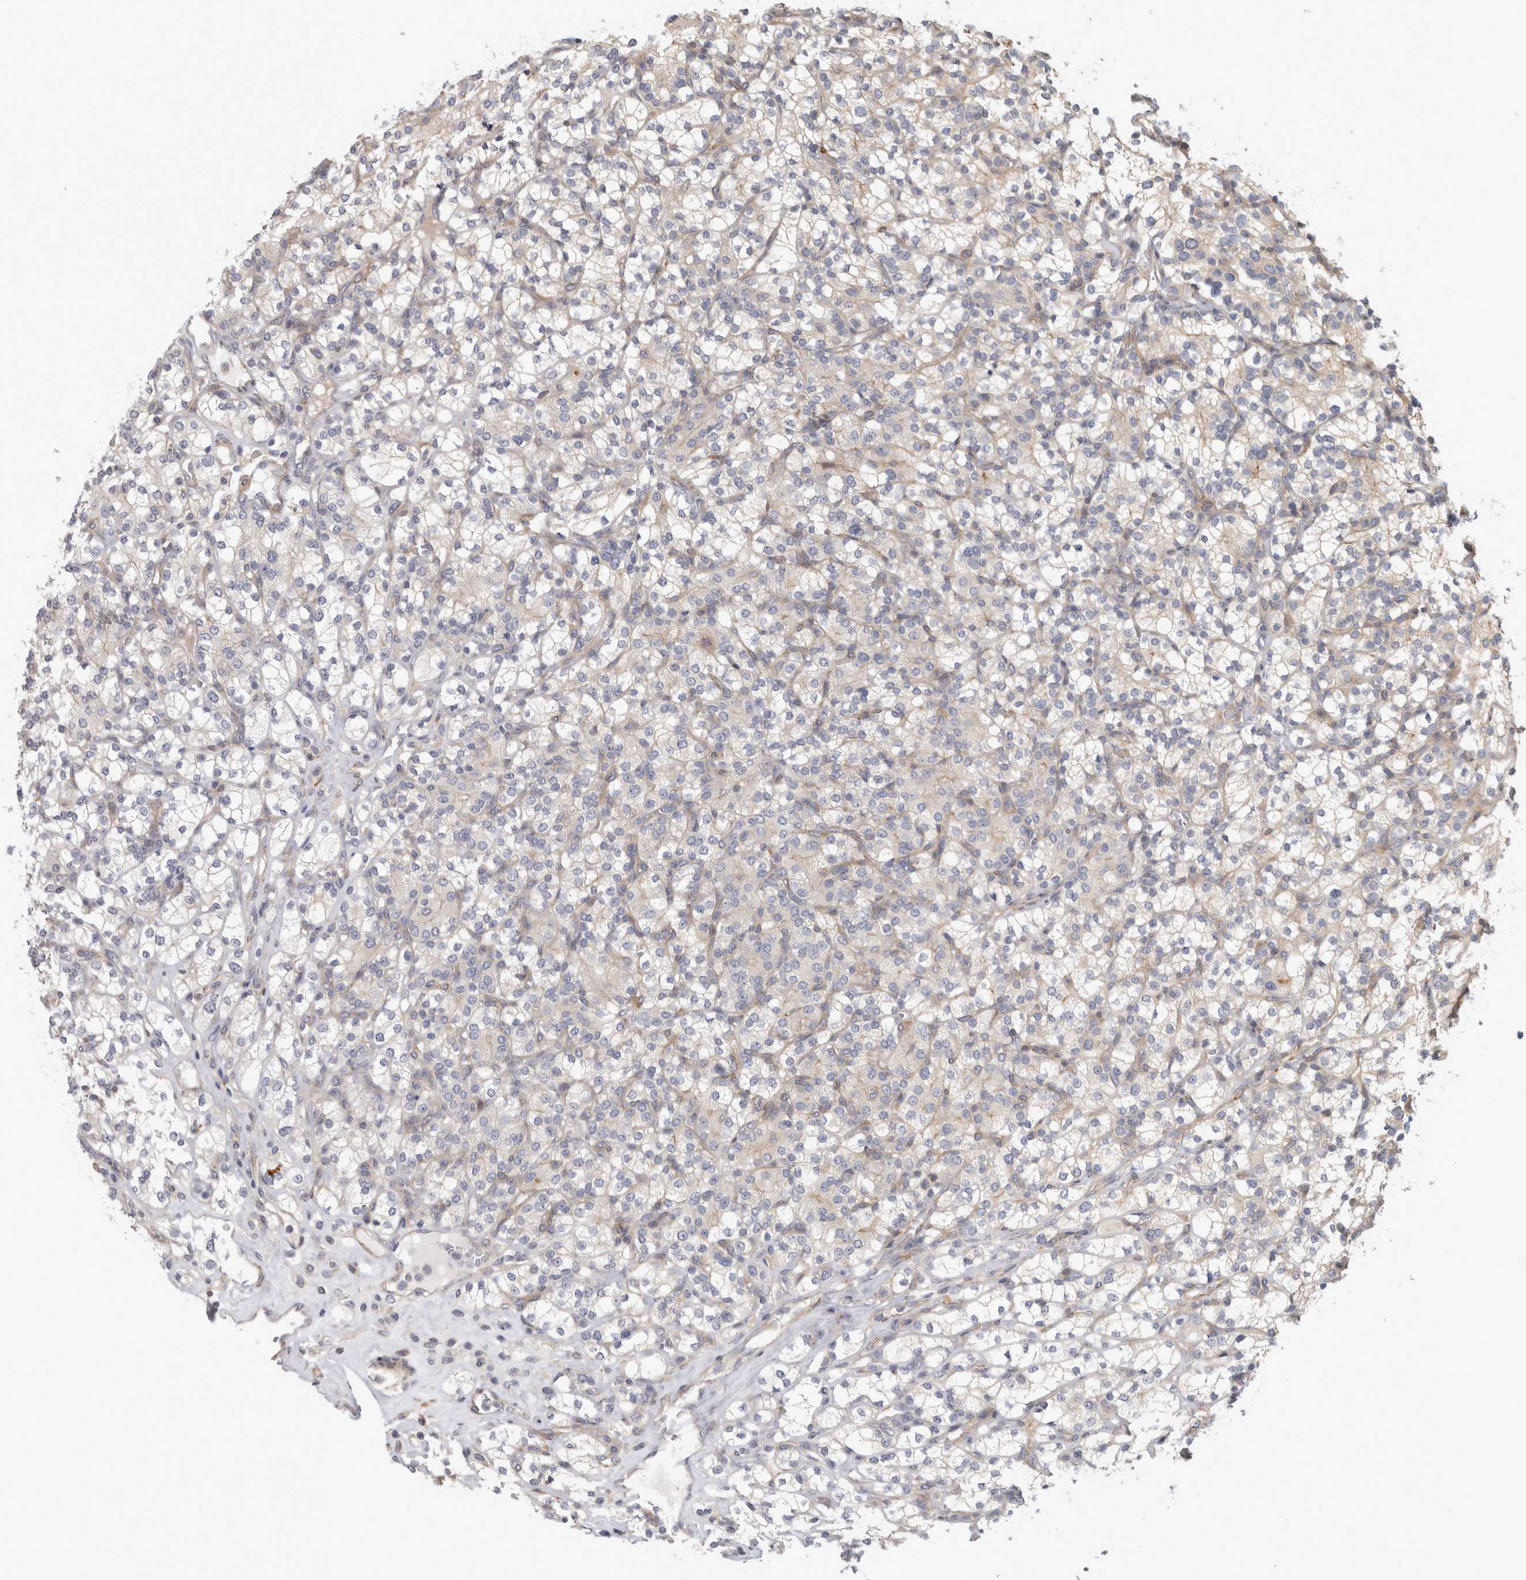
{"staining": {"intensity": "negative", "quantity": "none", "location": "none"}, "tissue": "renal cancer", "cell_type": "Tumor cells", "image_type": "cancer", "snomed": [{"axis": "morphology", "description": "Adenocarcinoma, NOS"}, {"axis": "topography", "description": "Kidney"}], "caption": "Adenocarcinoma (renal) stained for a protein using immunohistochemistry (IHC) demonstrates no staining tumor cells.", "gene": "ZNF804B", "patient": {"sex": "male", "age": 77}}